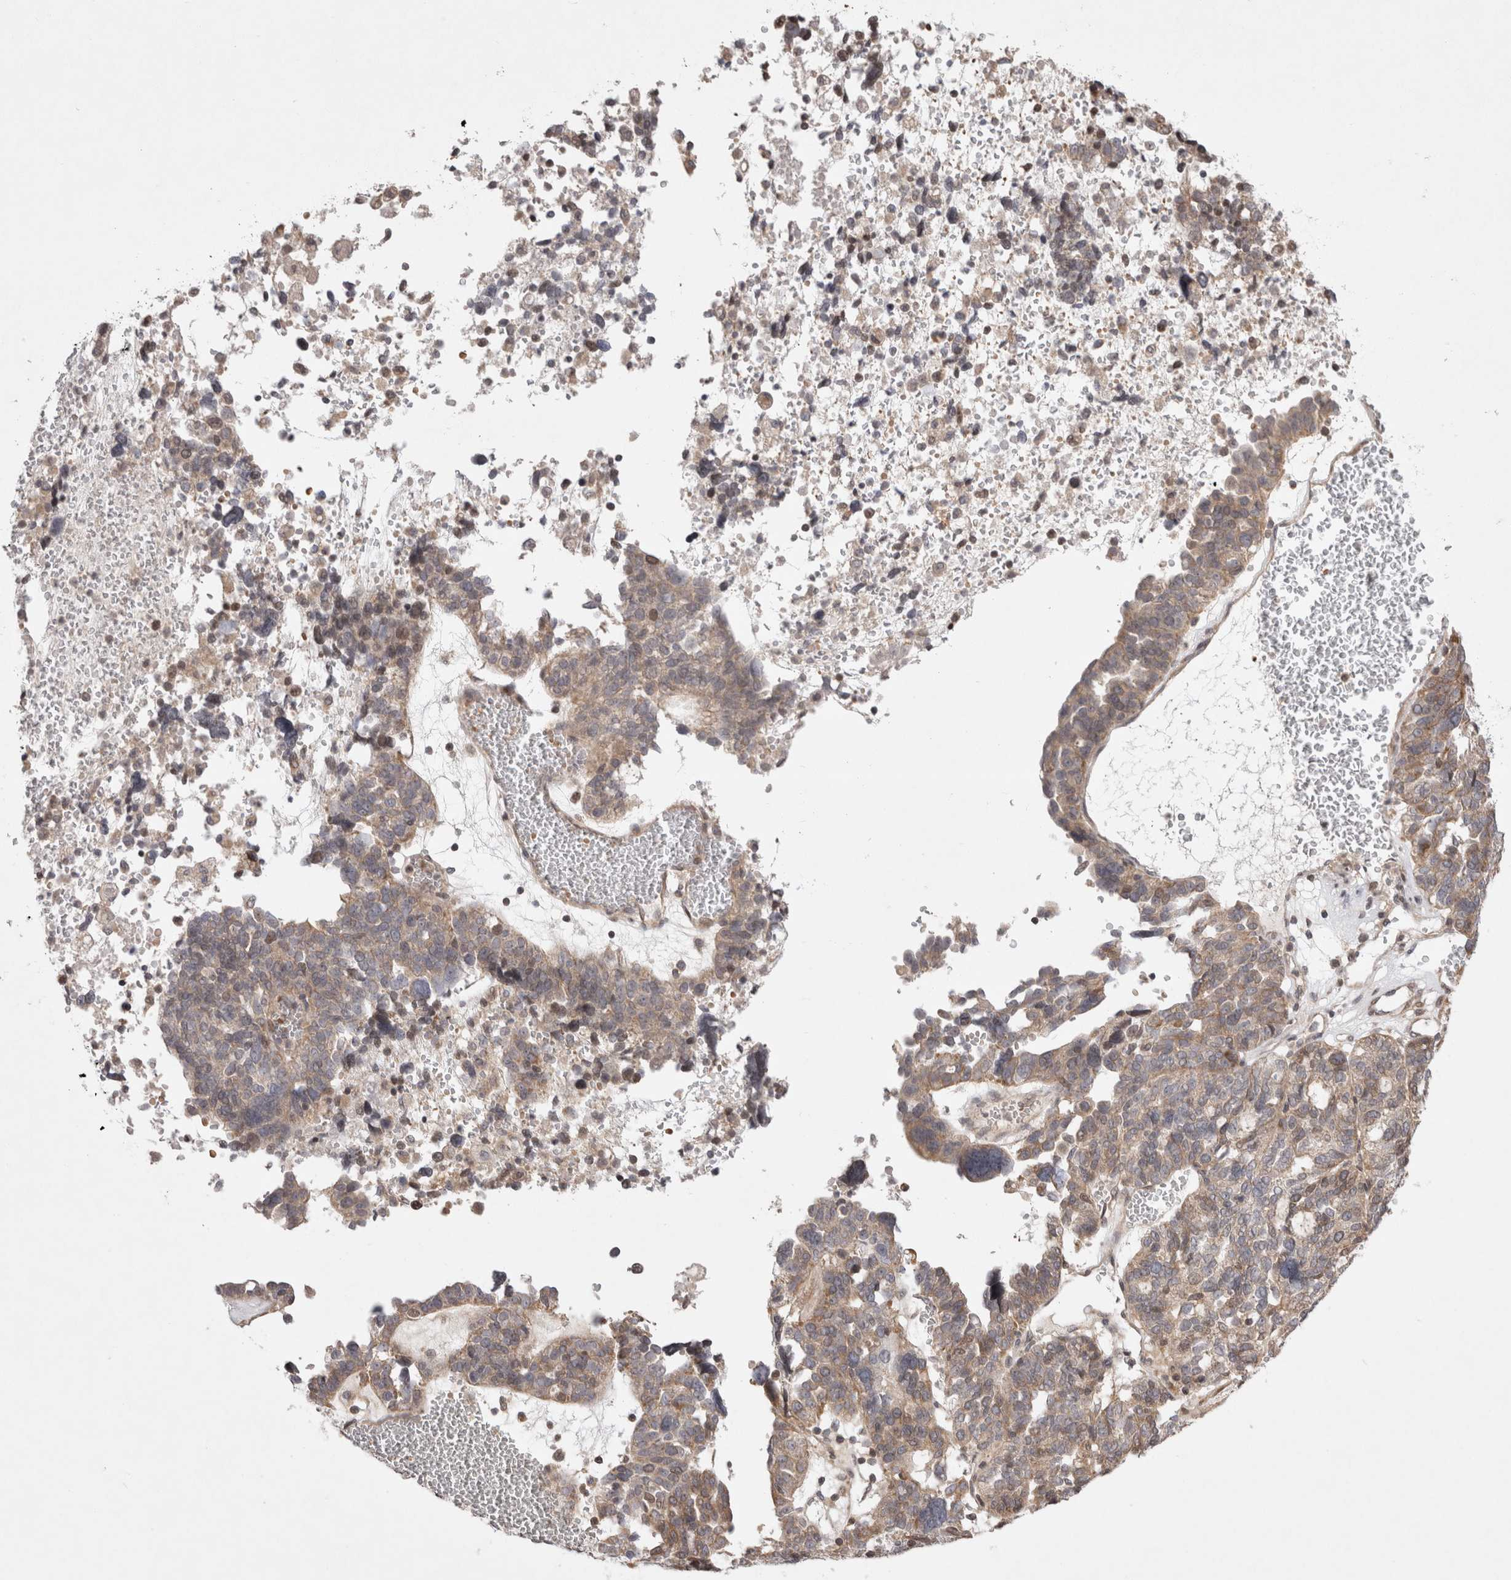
{"staining": {"intensity": "weak", "quantity": ">75%", "location": "cytoplasmic/membranous"}, "tissue": "ovarian cancer", "cell_type": "Tumor cells", "image_type": "cancer", "snomed": [{"axis": "morphology", "description": "Cystadenocarcinoma, serous, NOS"}, {"axis": "topography", "description": "Ovary"}], "caption": "High-magnification brightfield microscopy of ovarian cancer stained with DAB (3,3'-diaminobenzidine) (brown) and counterstained with hematoxylin (blue). tumor cells exhibit weak cytoplasmic/membranous staining is seen in about>75% of cells. Using DAB (3,3'-diaminobenzidine) (brown) and hematoxylin (blue) stains, captured at high magnification using brightfield microscopy.", "gene": "EIF2AK1", "patient": {"sex": "female", "age": 59}}